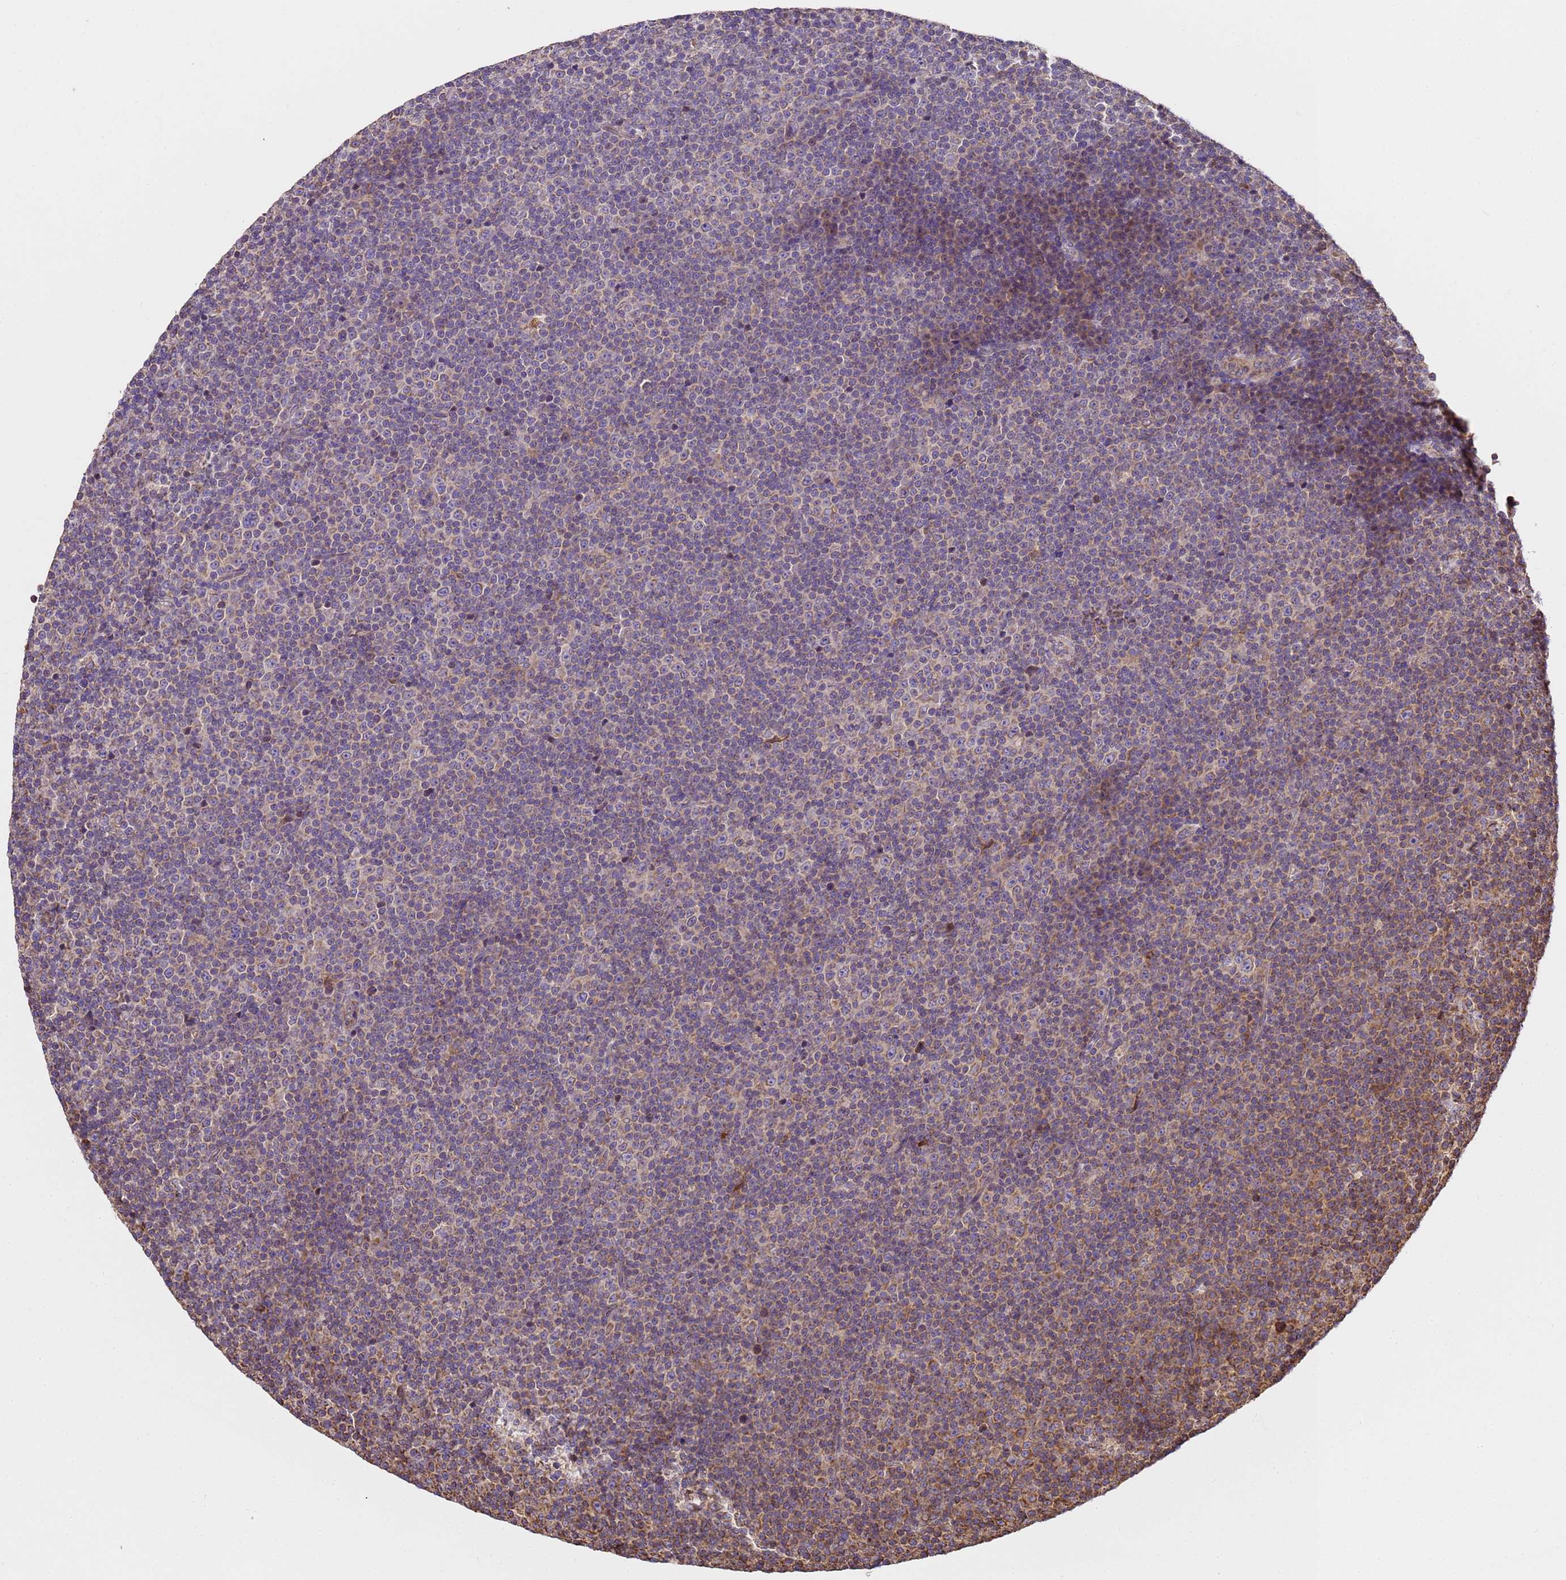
{"staining": {"intensity": "strong", "quantity": "<25%", "location": "cytoplasmic/membranous"}, "tissue": "lymphoma", "cell_type": "Tumor cells", "image_type": "cancer", "snomed": [{"axis": "morphology", "description": "Malignant lymphoma, non-Hodgkin's type, Low grade"}, {"axis": "topography", "description": "Lymph node"}], "caption": "Approximately <25% of tumor cells in low-grade malignant lymphoma, non-Hodgkin's type exhibit strong cytoplasmic/membranous protein expression as visualized by brown immunohistochemical staining.", "gene": "LRRIQ1", "patient": {"sex": "female", "age": 67}}